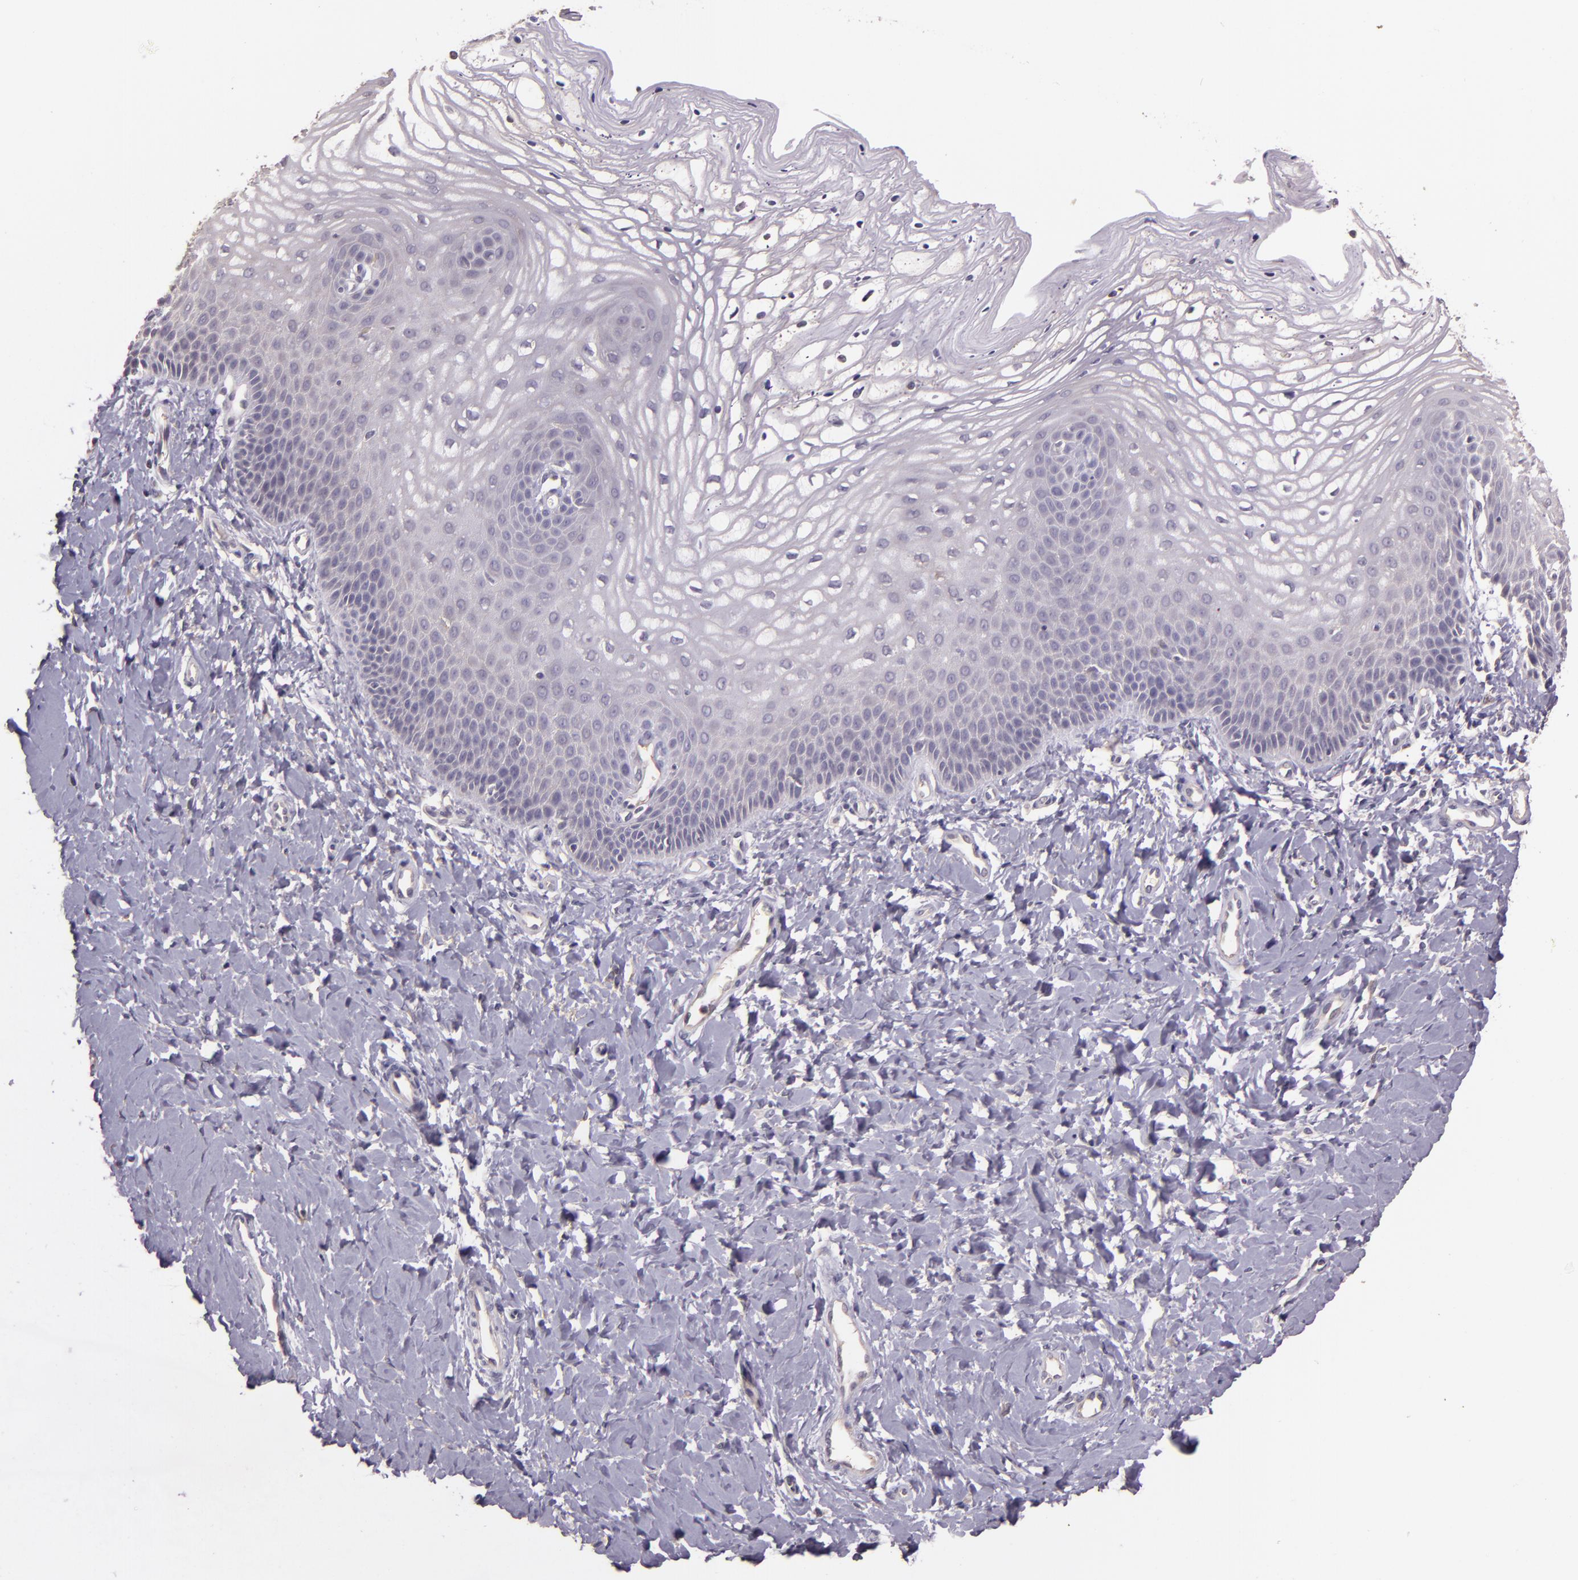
{"staining": {"intensity": "weak", "quantity": "<25%", "location": "cytoplasmic/membranous"}, "tissue": "vagina", "cell_type": "Squamous epithelial cells", "image_type": "normal", "snomed": [{"axis": "morphology", "description": "Normal tissue, NOS"}, {"axis": "topography", "description": "Vagina"}], "caption": "Vagina stained for a protein using IHC exhibits no expression squamous epithelial cells.", "gene": "ARMH4", "patient": {"sex": "female", "age": 68}}